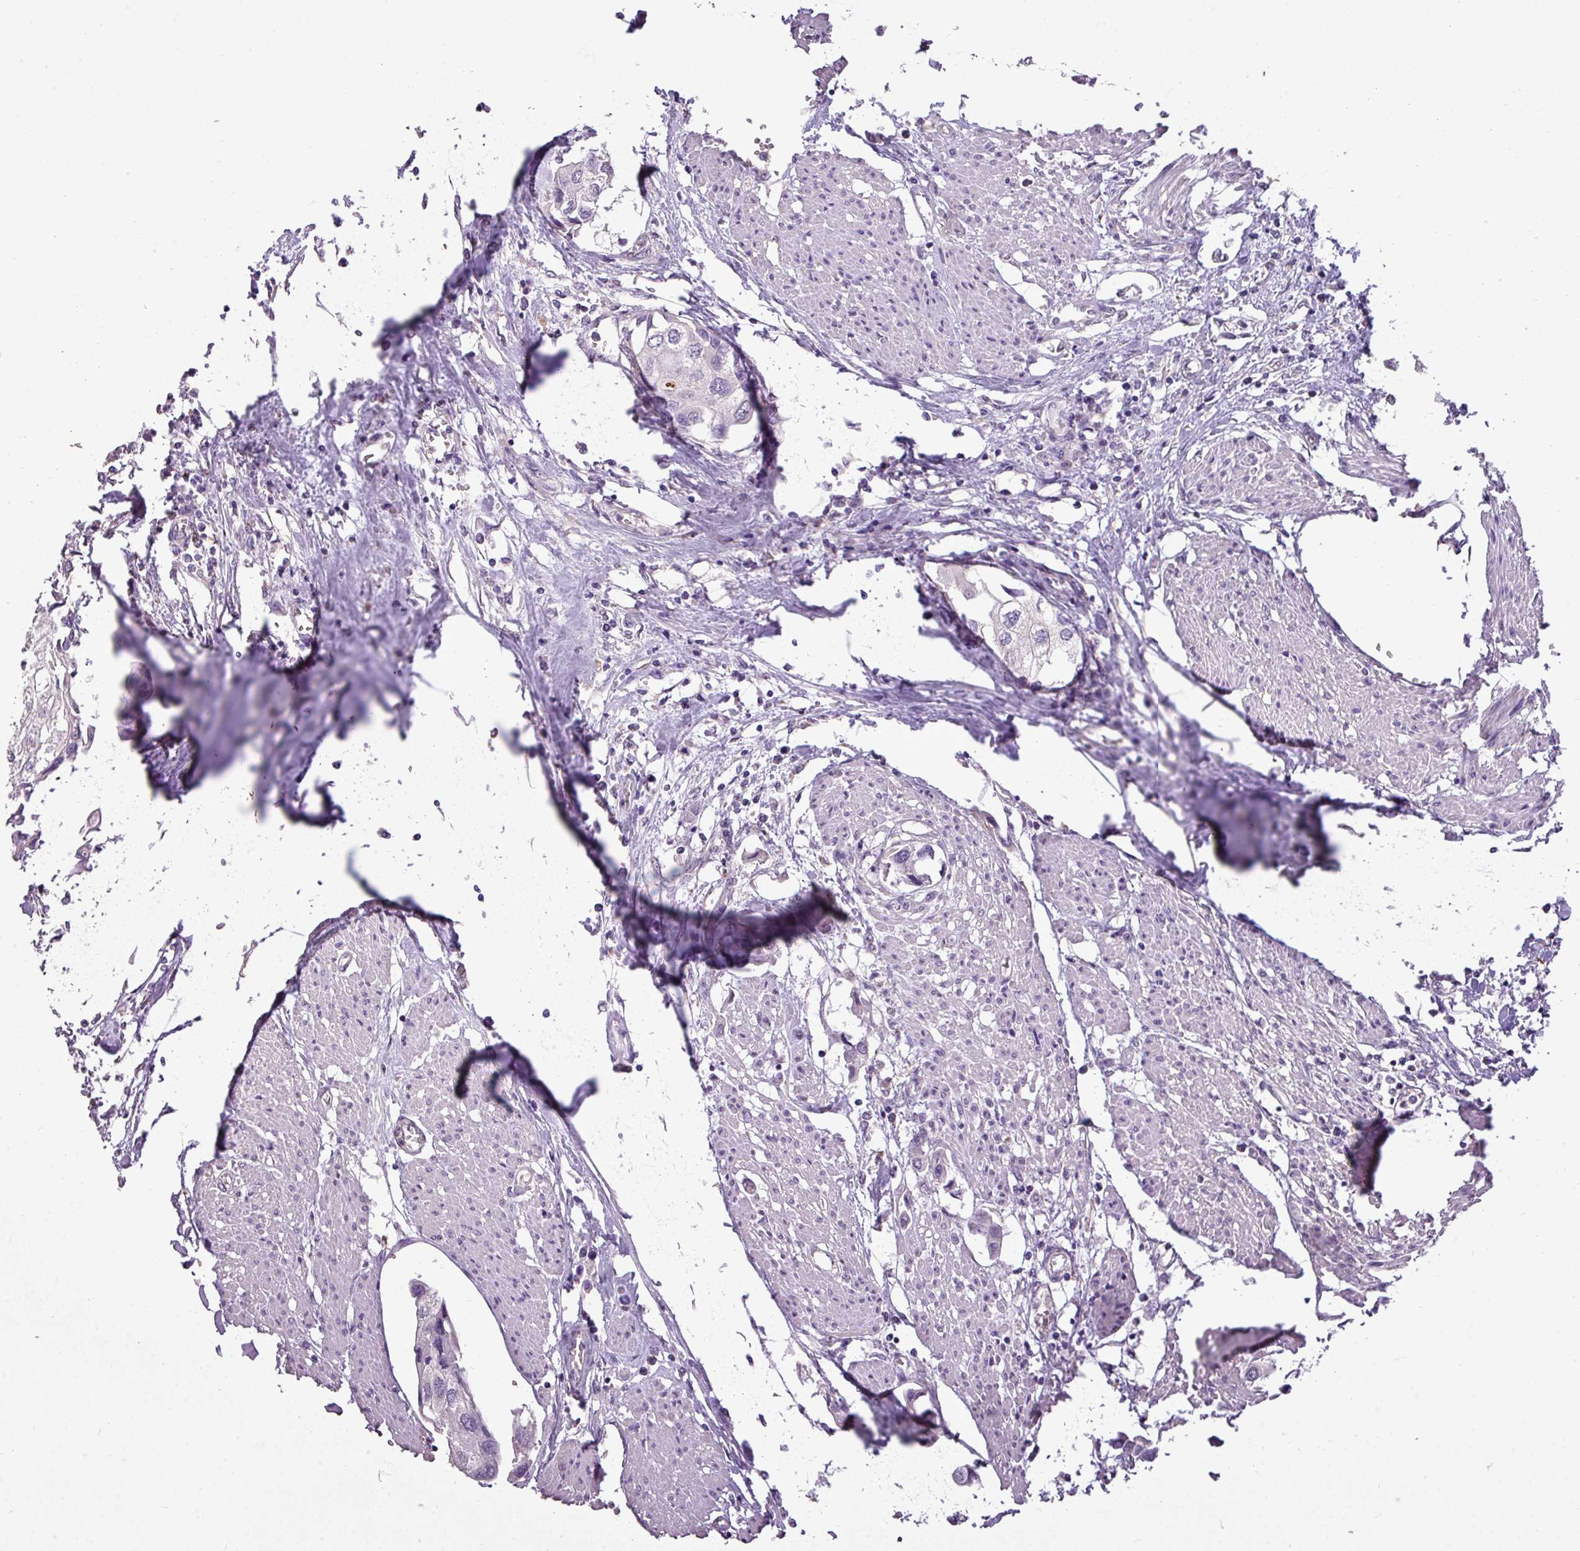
{"staining": {"intensity": "negative", "quantity": "none", "location": "none"}, "tissue": "urothelial cancer", "cell_type": "Tumor cells", "image_type": "cancer", "snomed": [{"axis": "morphology", "description": "Urothelial carcinoma, High grade"}, {"axis": "topography", "description": "Urinary bladder"}], "caption": "This is an IHC histopathology image of human urothelial cancer. There is no staining in tumor cells.", "gene": "ALDH2", "patient": {"sex": "male", "age": 64}}